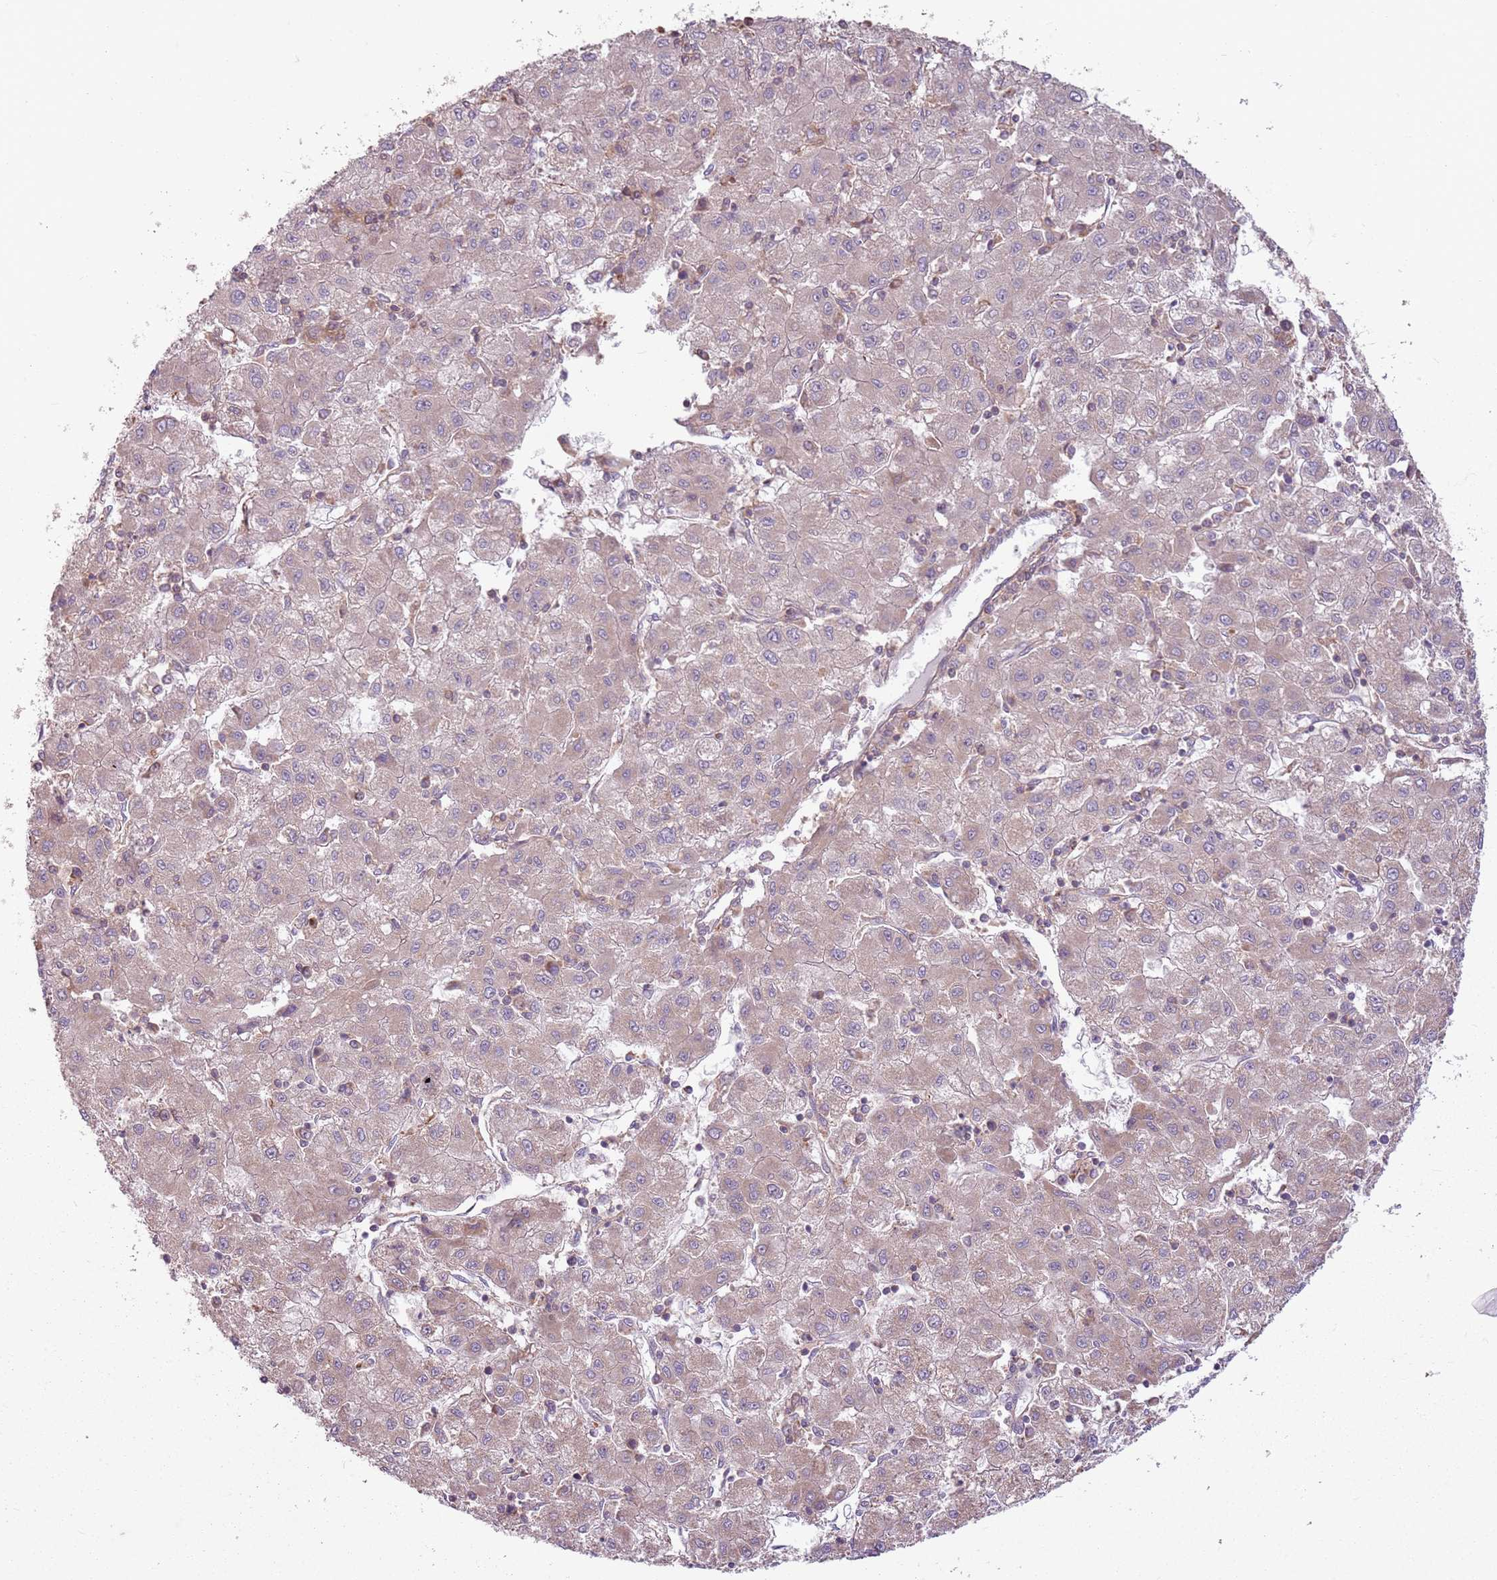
{"staining": {"intensity": "weak", "quantity": "25%-75%", "location": "cytoplasmic/membranous"}, "tissue": "liver cancer", "cell_type": "Tumor cells", "image_type": "cancer", "snomed": [{"axis": "morphology", "description": "Carcinoma, Hepatocellular, NOS"}, {"axis": "topography", "description": "Liver"}], "caption": "Liver hepatocellular carcinoma stained with DAB IHC reveals low levels of weak cytoplasmic/membranous positivity in approximately 25%-75% of tumor cells. (IHC, brightfield microscopy, high magnification).", "gene": "RPL21", "patient": {"sex": "male", "age": 72}}